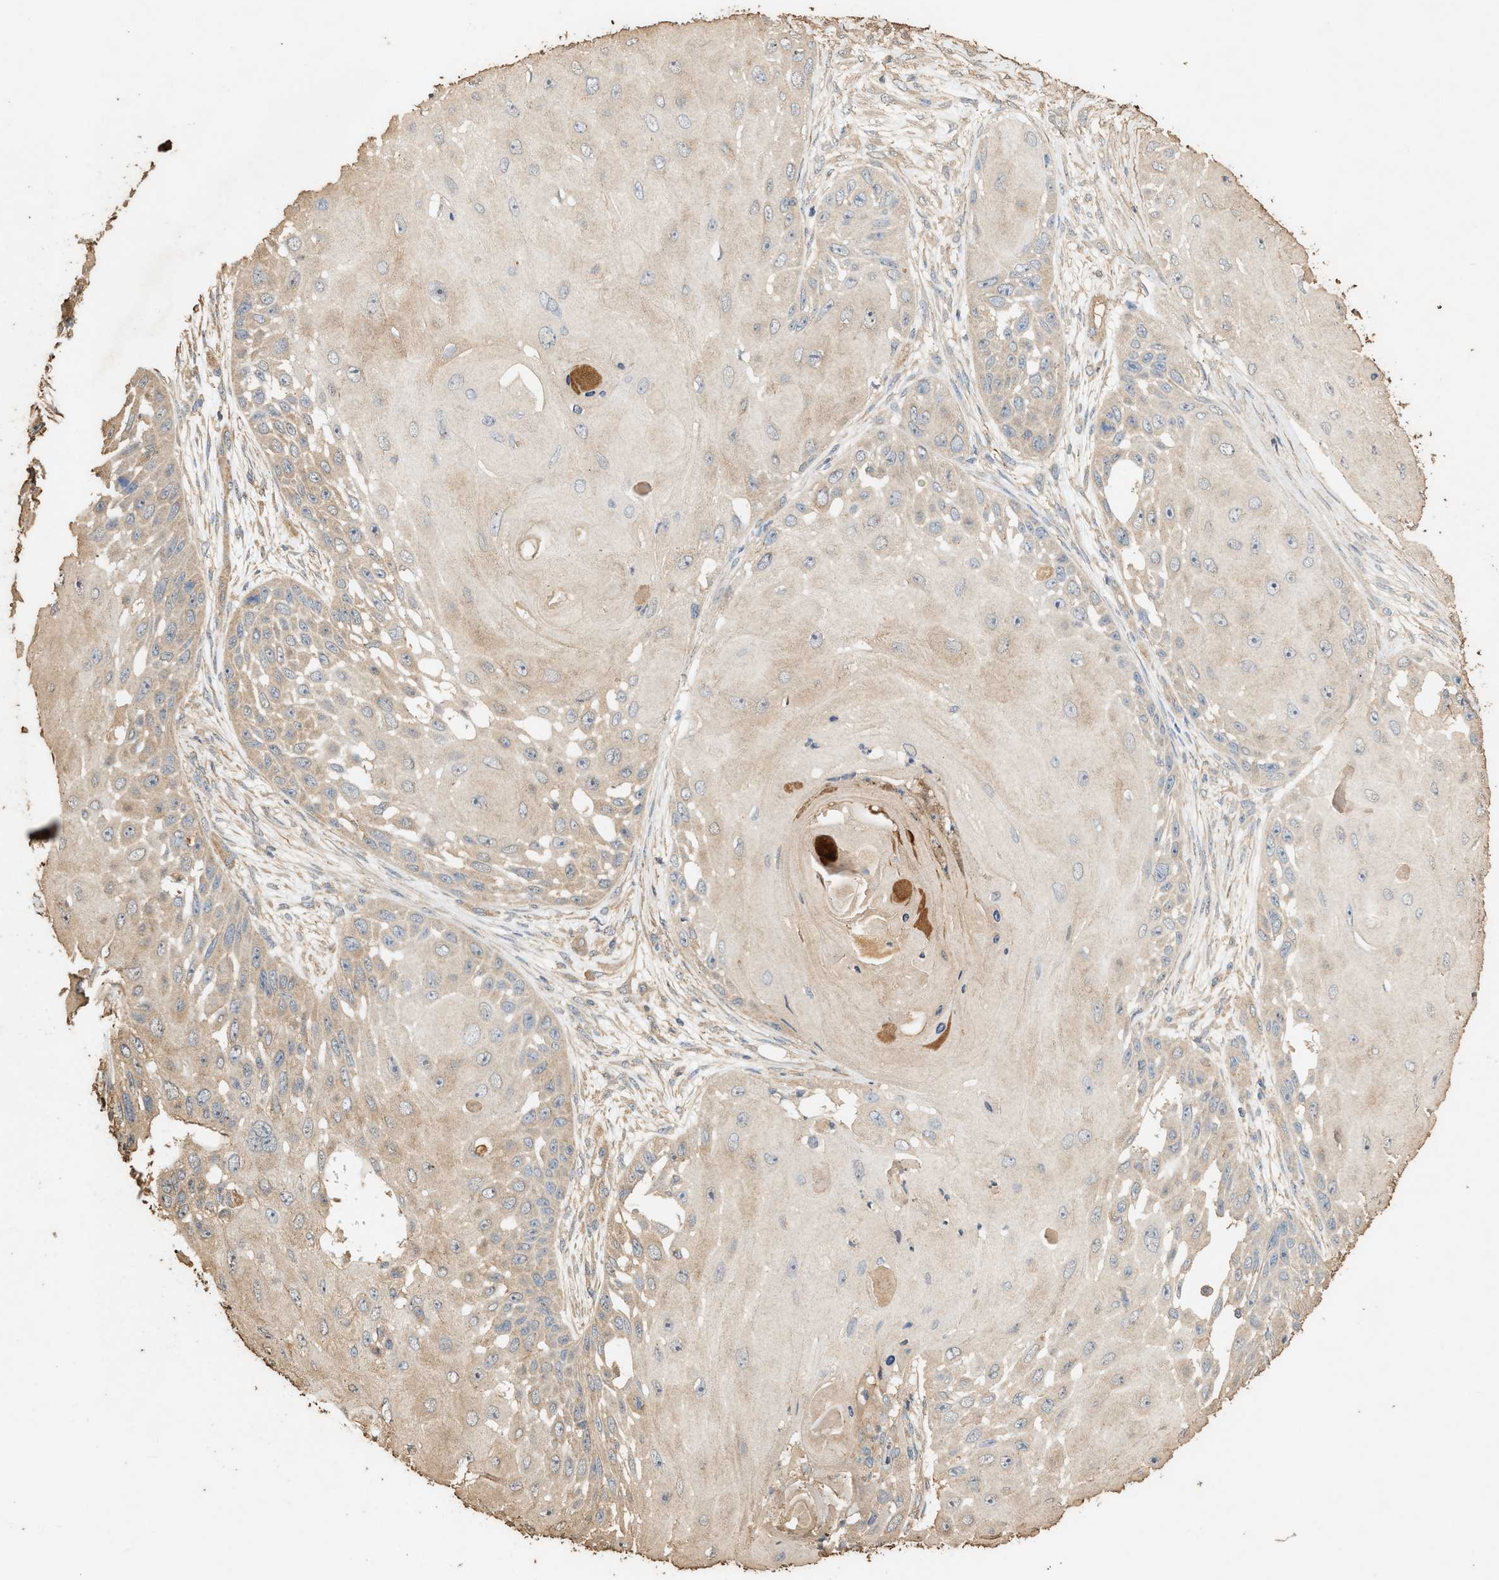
{"staining": {"intensity": "negative", "quantity": "none", "location": "none"}, "tissue": "skin cancer", "cell_type": "Tumor cells", "image_type": "cancer", "snomed": [{"axis": "morphology", "description": "Squamous cell carcinoma, NOS"}, {"axis": "topography", "description": "Skin"}], "caption": "Skin cancer was stained to show a protein in brown. There is no significant staining in tumor cells.", "gene": "DCAF7", "patient": {"sex": "female", "age": 44}}